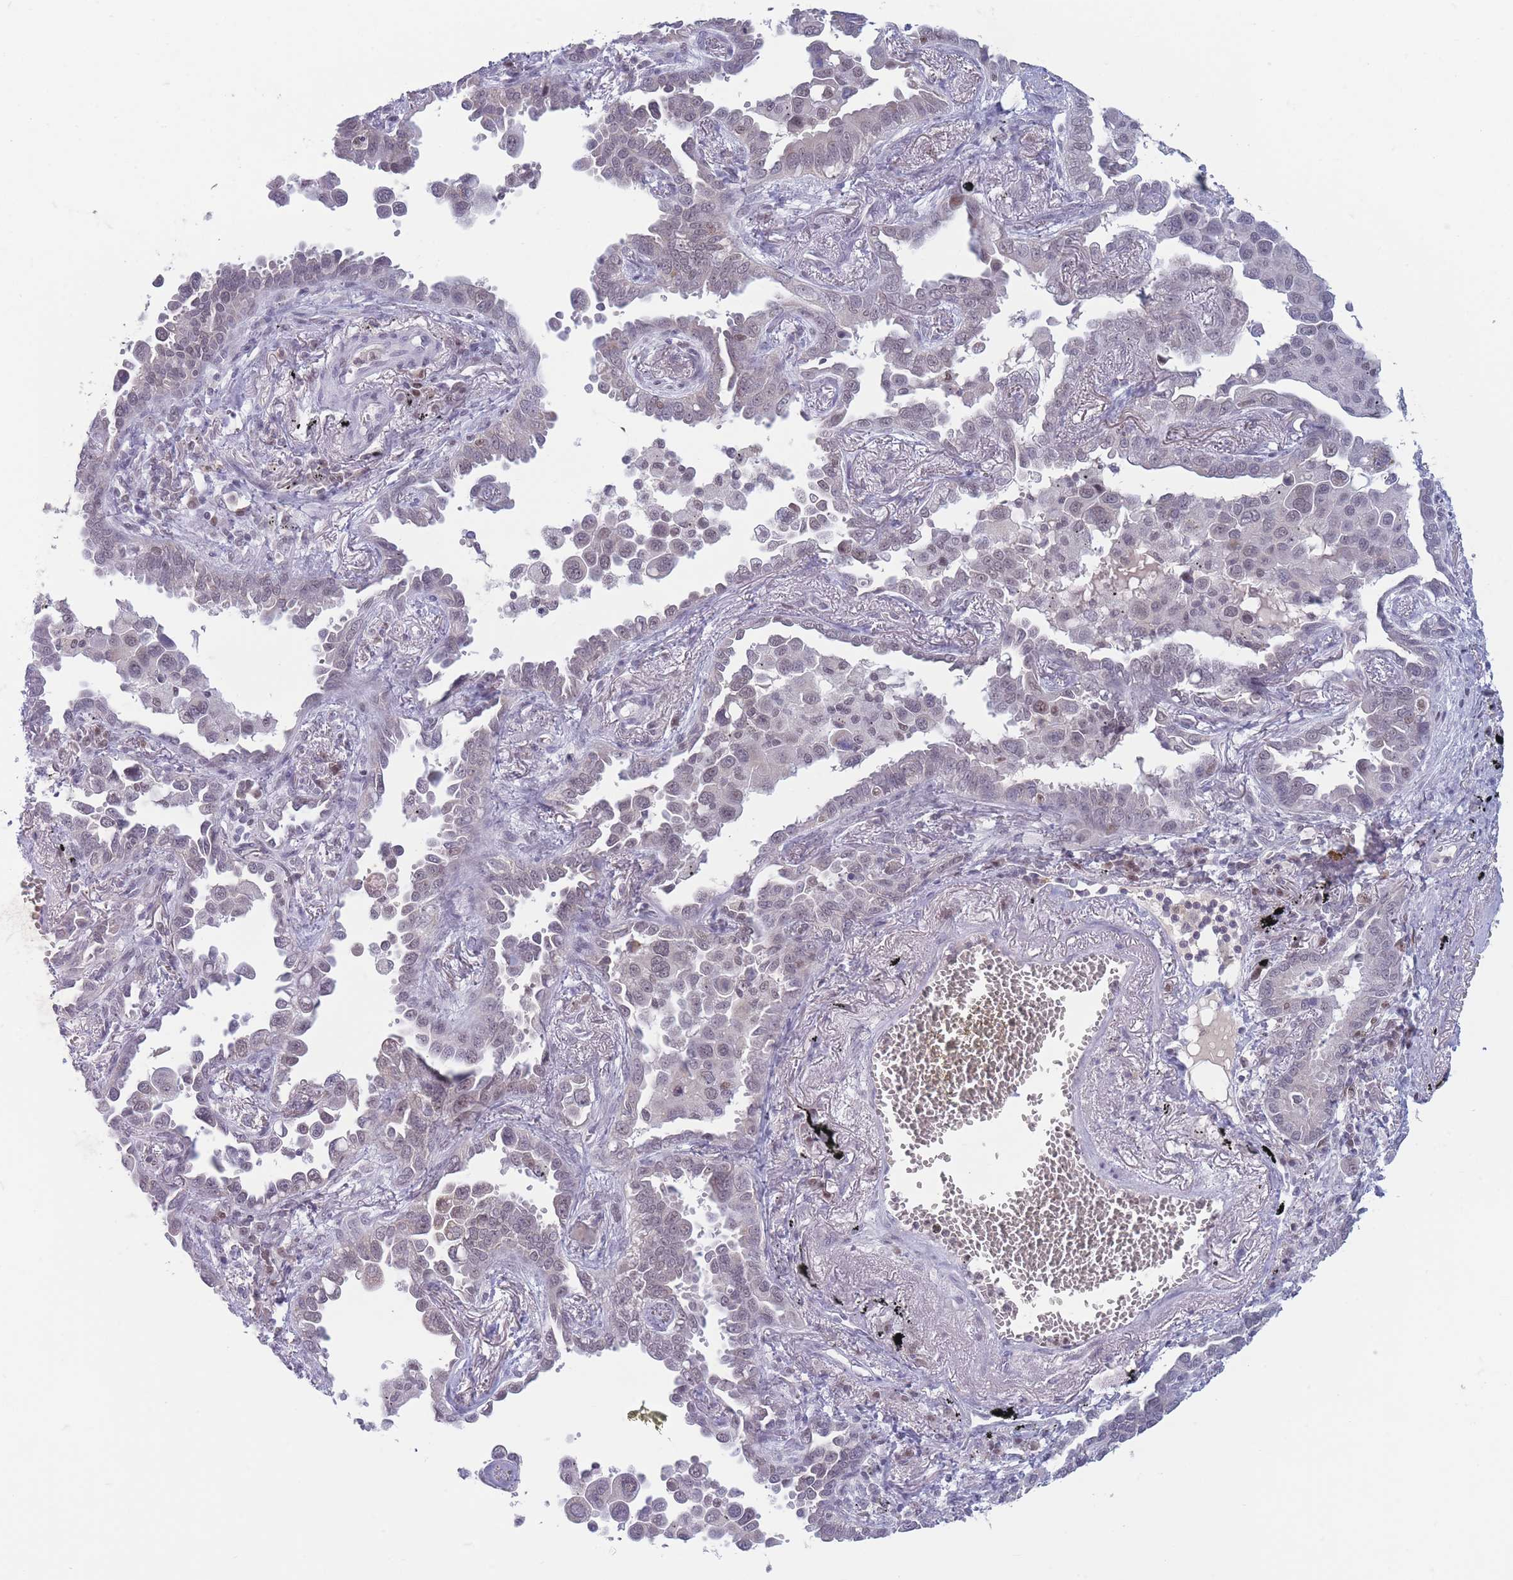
{"staining": {"intensity": "weak", "quantity": "<25%", "location": "nuclear"}, "tissue": "lung cancer", "cell_type": "Tumor cells", "image_type": "cancer", "snomed": [{"axis": "morphology", "description": "Adenocarcinoma, NOS"}, {"axis": "topography", "description": "Lung"}], "caption": "A high-resolution photomicrograph shows IHC staining of lung cancer (adenocarcinoma), which exhibits no significant staining in tumor cells. (Brightfield microscopy of DAB immunohistochemistry at high magnification).", "gene": "ARID3B", "patient": {"sex": "male", "age": 67}}